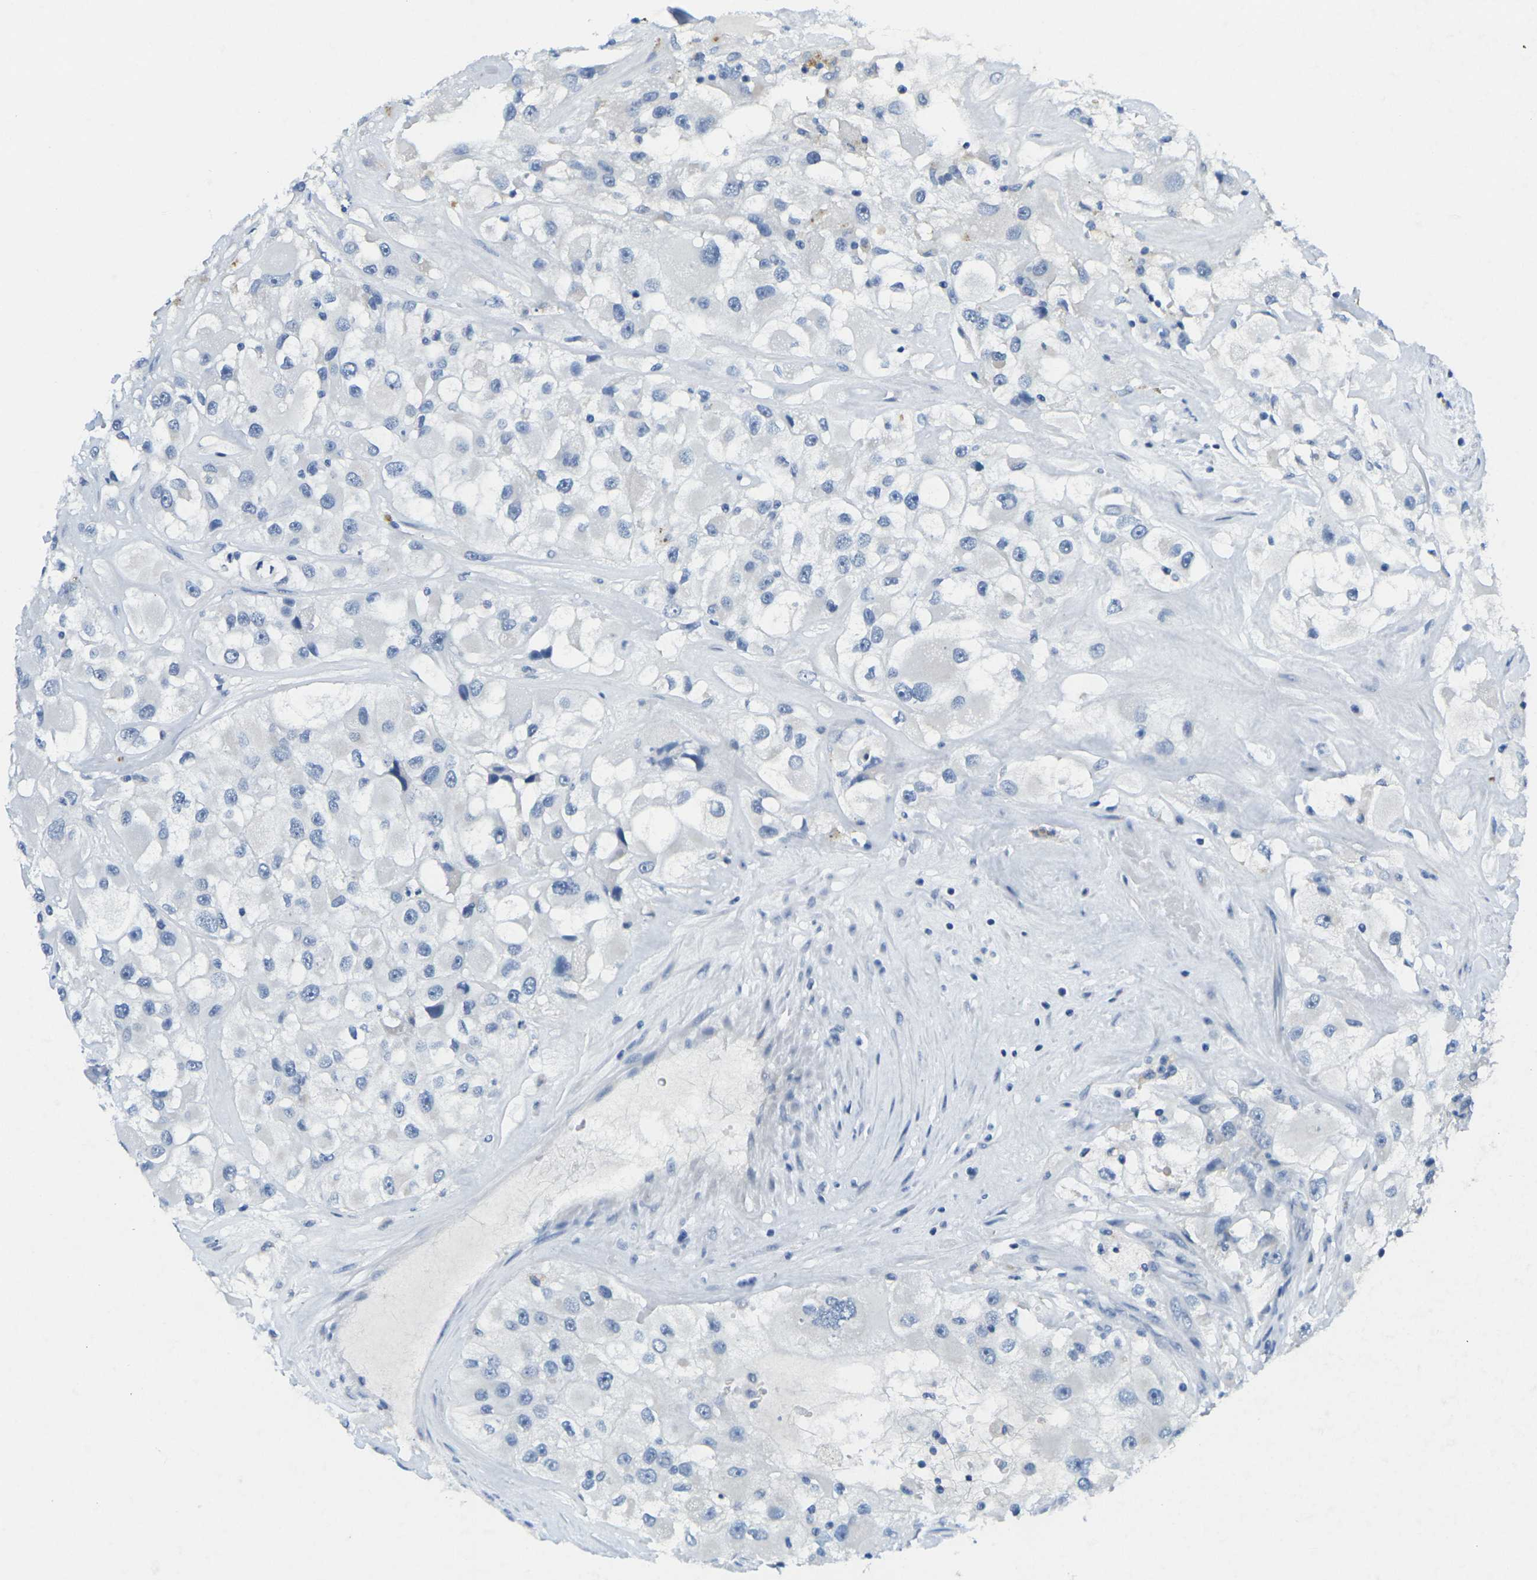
{"staining": {"intensity": "negative", "quantity": "none", "location": "none"}, "tissue": "renal cancer", "cell_type": "Tumor cells", "image_type": "cancer", "snomed": [{"axis": "morphology", "description": "Adenocarcinoma, NOS"}, {"axis": "topography", "description": "Kidney"}], "caption": "Renal cancer was stained to show a protein in brown. There is no significant expression in tumor cells.", "gene": "FAM3D", "patient": {"sex": "female", "age": 52}}